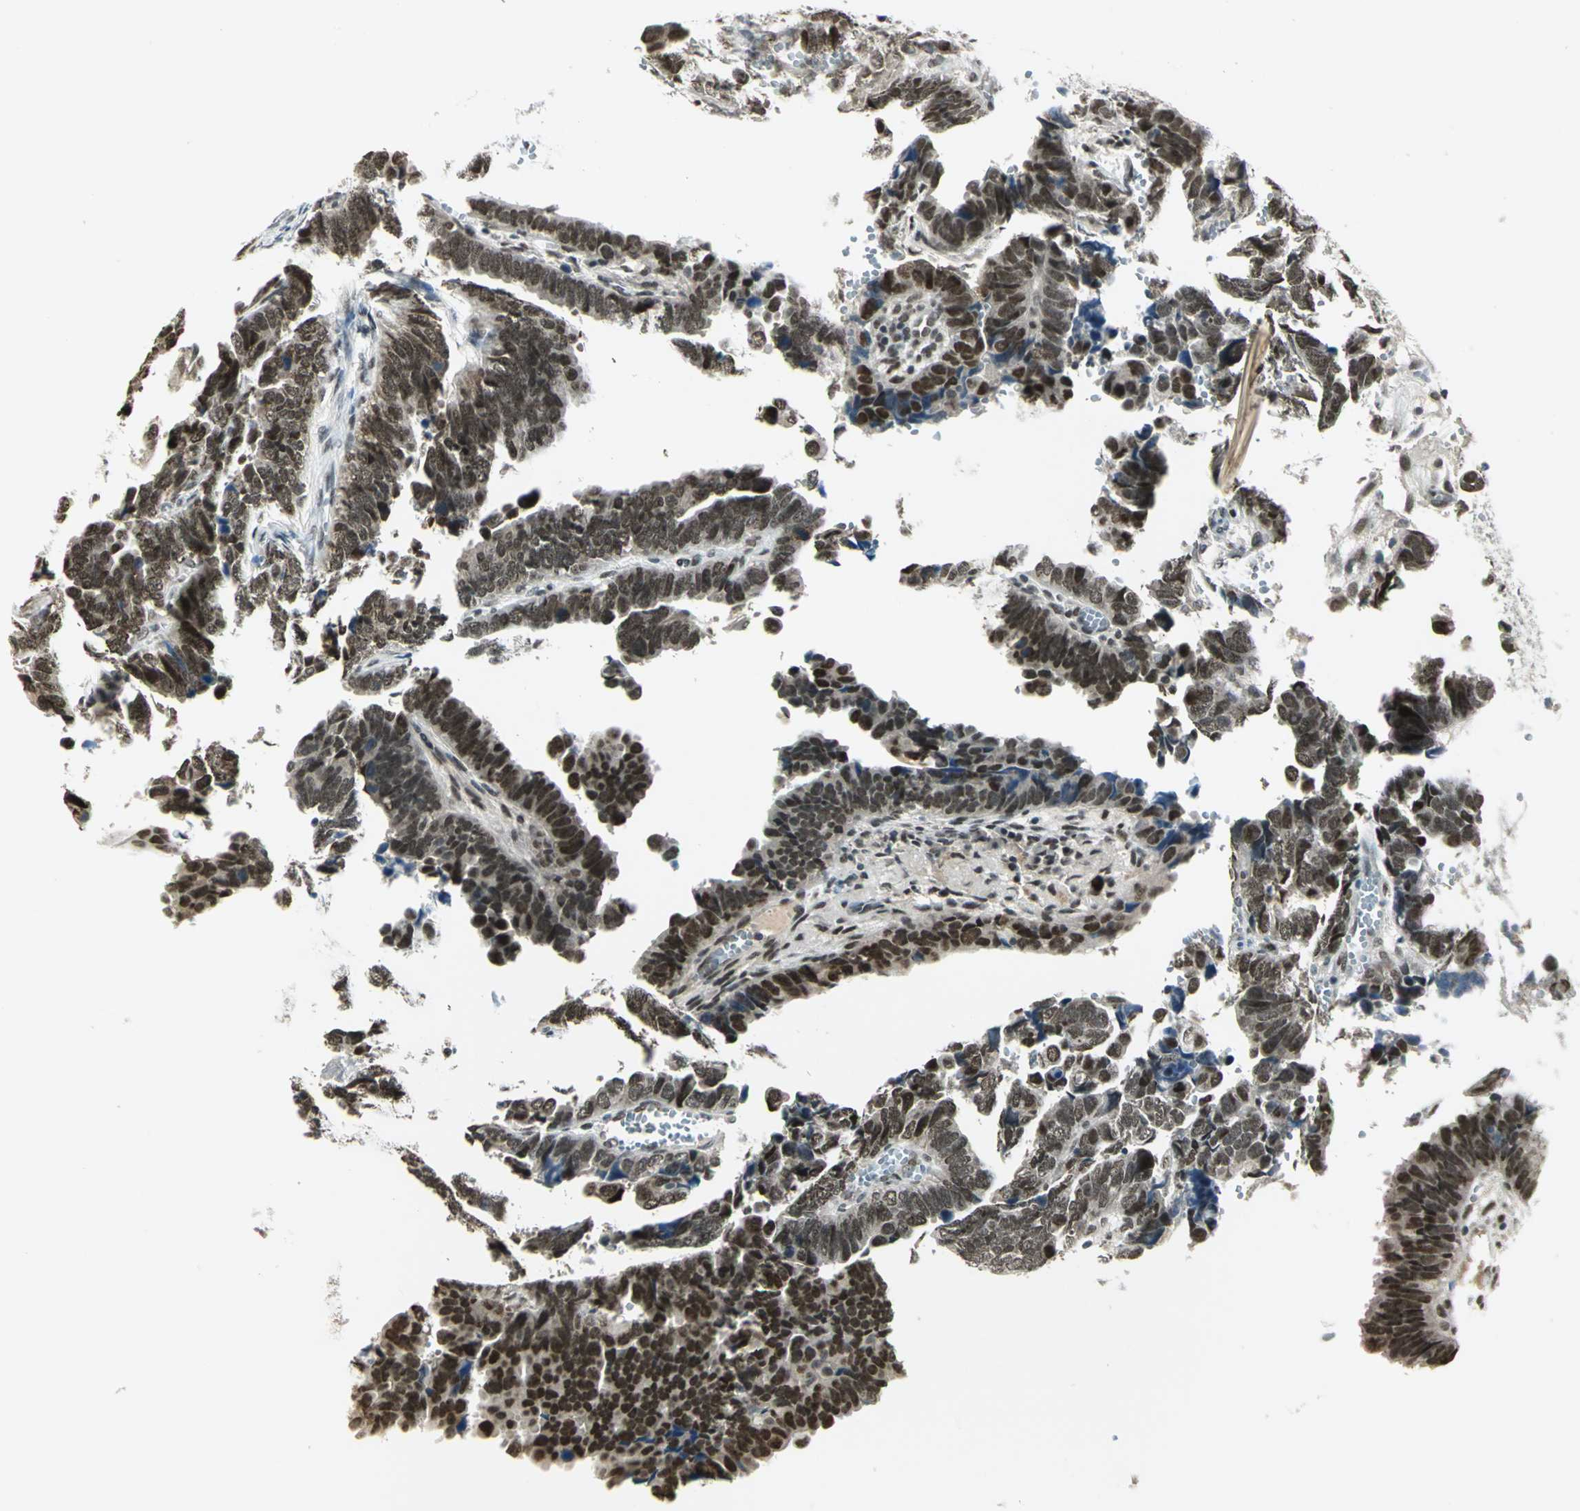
{"staining": {"intensity": "moderate", "quantity": ">75%", "location": "nuclear"}, "tissue": "endometrial cancer", "cell_type": "Tumor cells", "image_type": "cancer", "snomed": [{"axis": "morphology", "description": "Adenocarcinoma, NOS"}, {"axis": "topography", "description": "Endometrium"}], "caption": "Immunohistochemical staining of endometrial cancer (adenocarcinoma) shows moderate nuclear protein expression in approximately >75% of tumor cells.", "gene": "RAD17", "patient": {"sex": "female", "age": 75}}